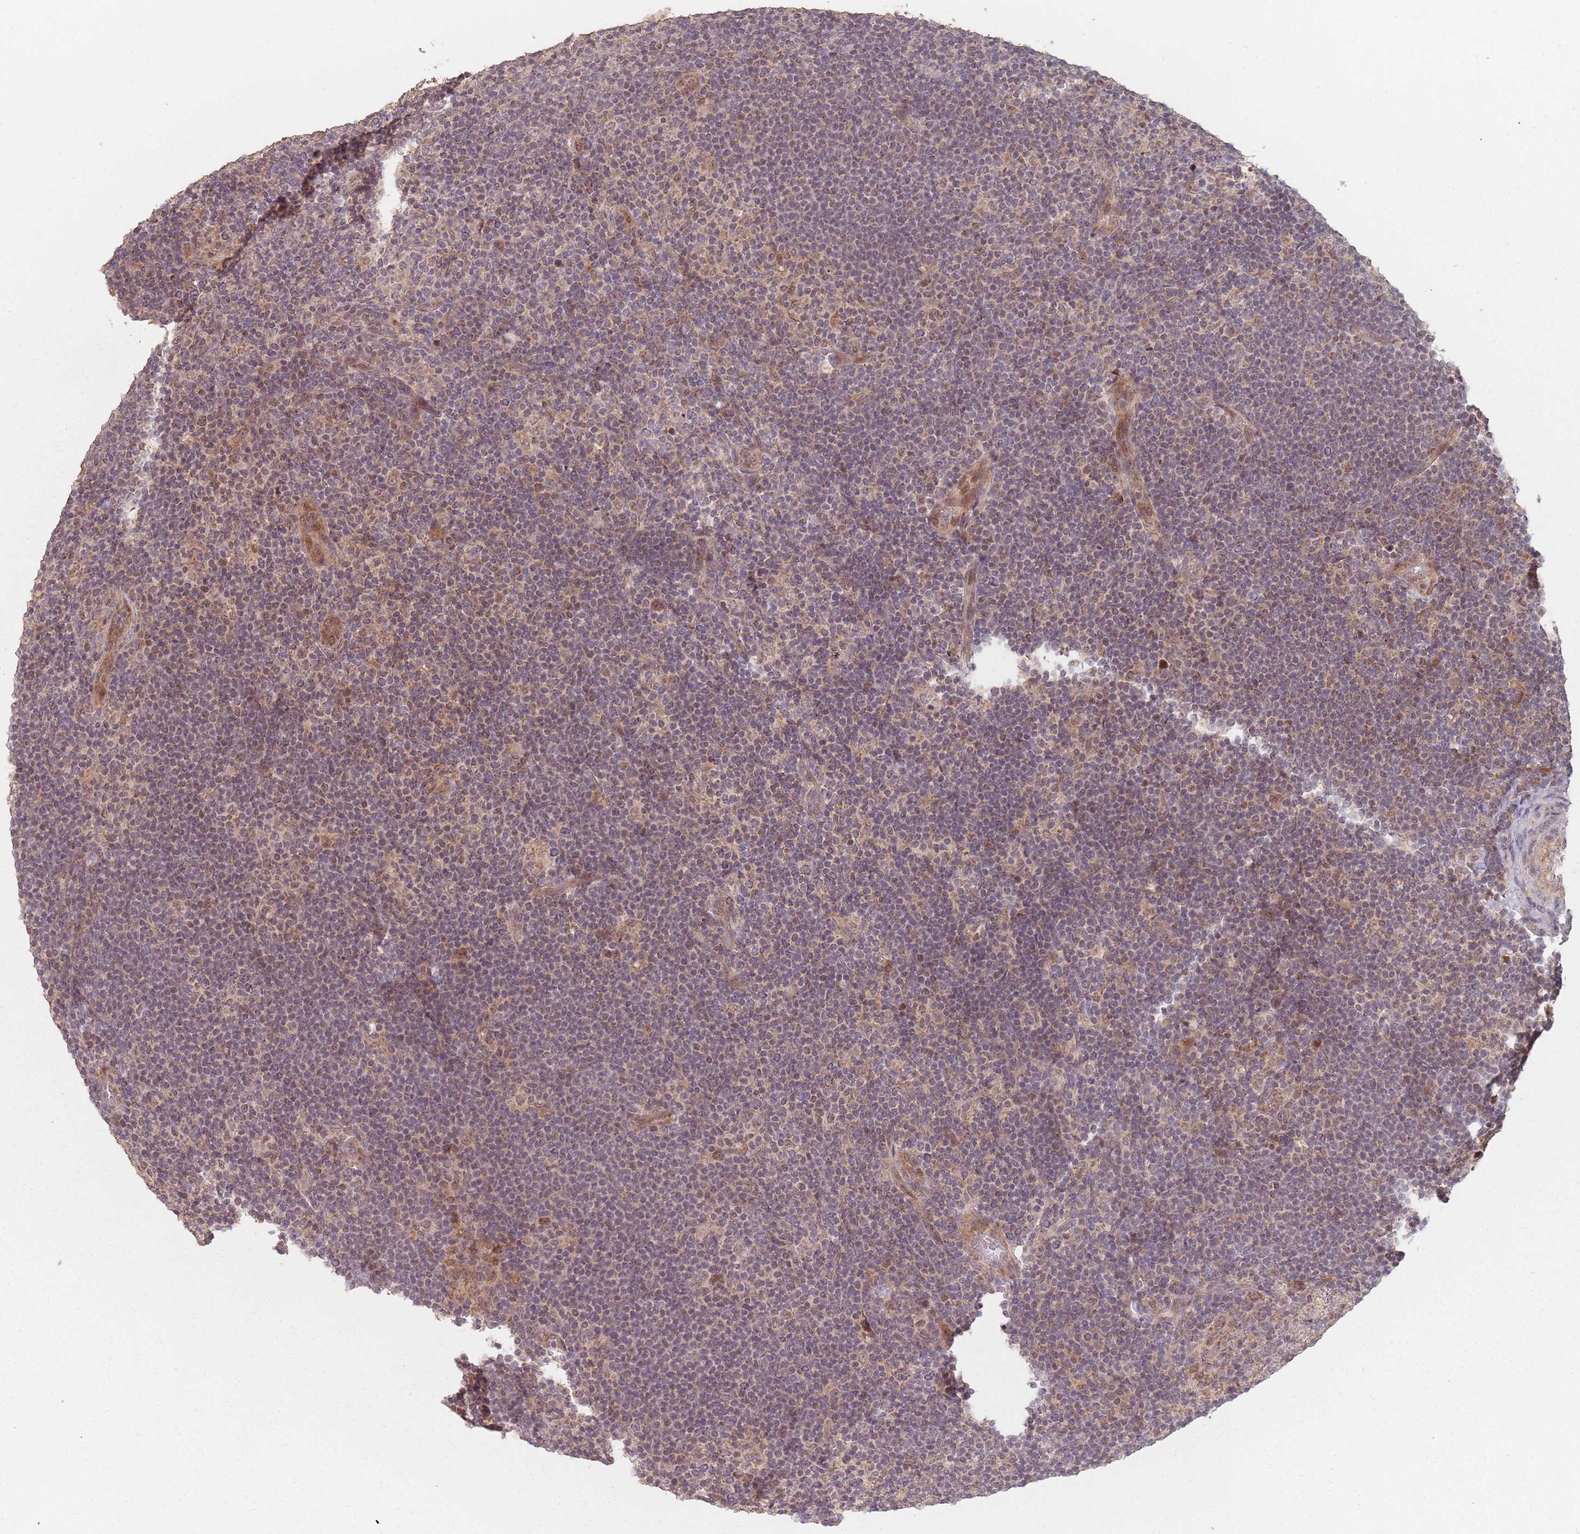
{"staining": {"intensity": "moderate", "quantity": ">75%", "location": "nuclear"}, "tissue": "lymphoma", "cell_type": "Tumor cells", "image_type": "cancer", "snomed": [{"axis": "morphology", "description": "Hodgkin's disease, NOS"}, {"axis": "topography", "description": "Lymph node"}], "caption": "Immunohistochemical staining of Hodgkin's disease demonstrates medium levels of moderate nuclear protein staining in approximately >75% of tumor cells.", "gene": "VPS52", "patient": {"sex": "female", "age": 57}}